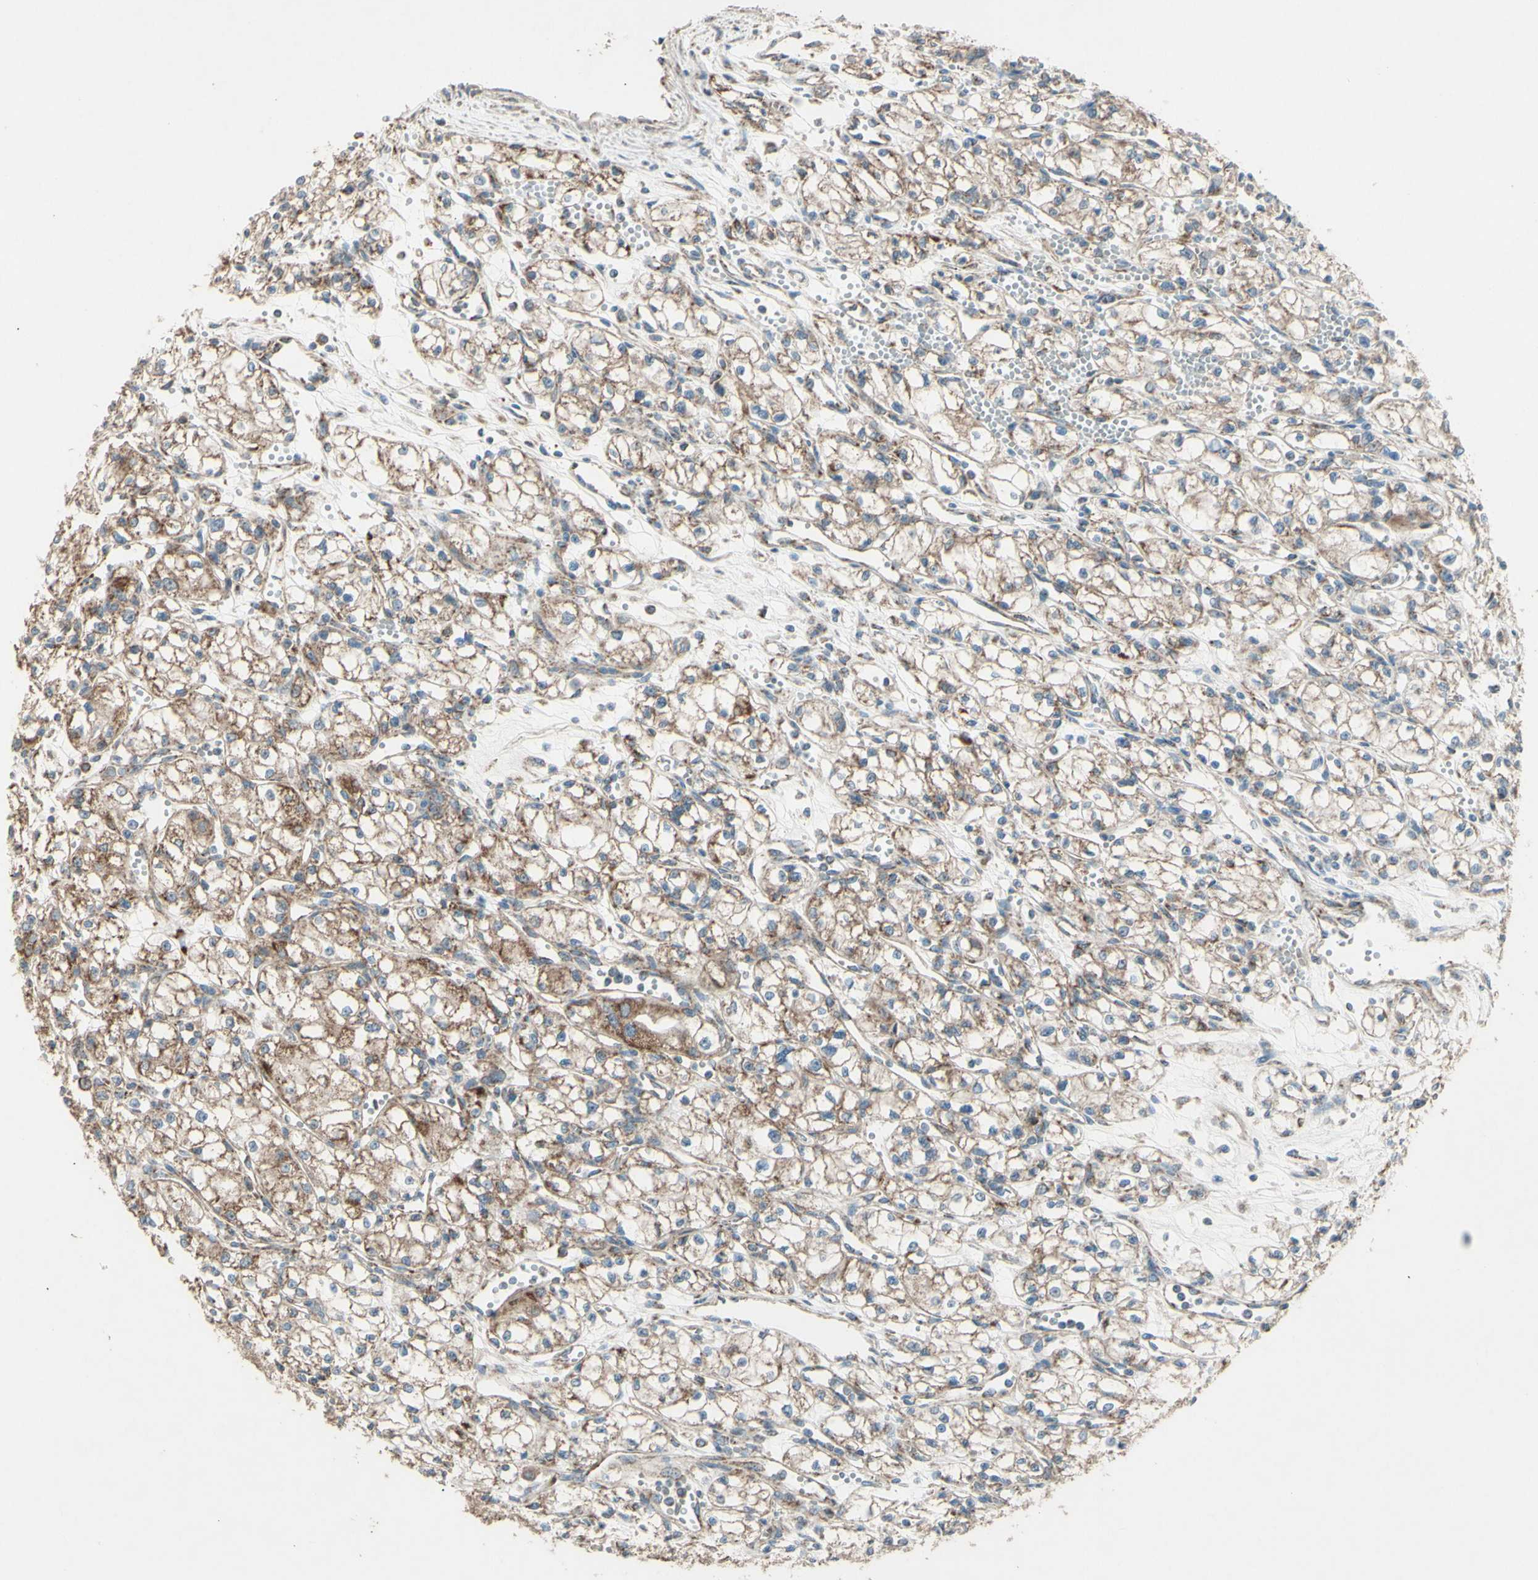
{"staining": {"intensity": "moderate", "quantity": ">75%", "location": "cytoplasmic/membranous"}, "tissue": "renal cancer", "cell_type": "Tumor cells", "image_type": "cancer", "snomed": [{"axis": "morphology", "description": "Normal tissue, NOS"}, {"axis": "morphology", "description": "Adenocarcinoma, NOS"}, {"axis": "topography", "description": "Kidney"}], "caption": "A micrograph of human renal cancer (adenocarcinoma) stained for a protein displays moderate cytoplasmic/membranous brown staining in tumor cells. (DAB IHC, brown staining for protein, blue staining for nuclei).", "gene": "RHOT1", "patient": {"sex": "male", "age": 59}}